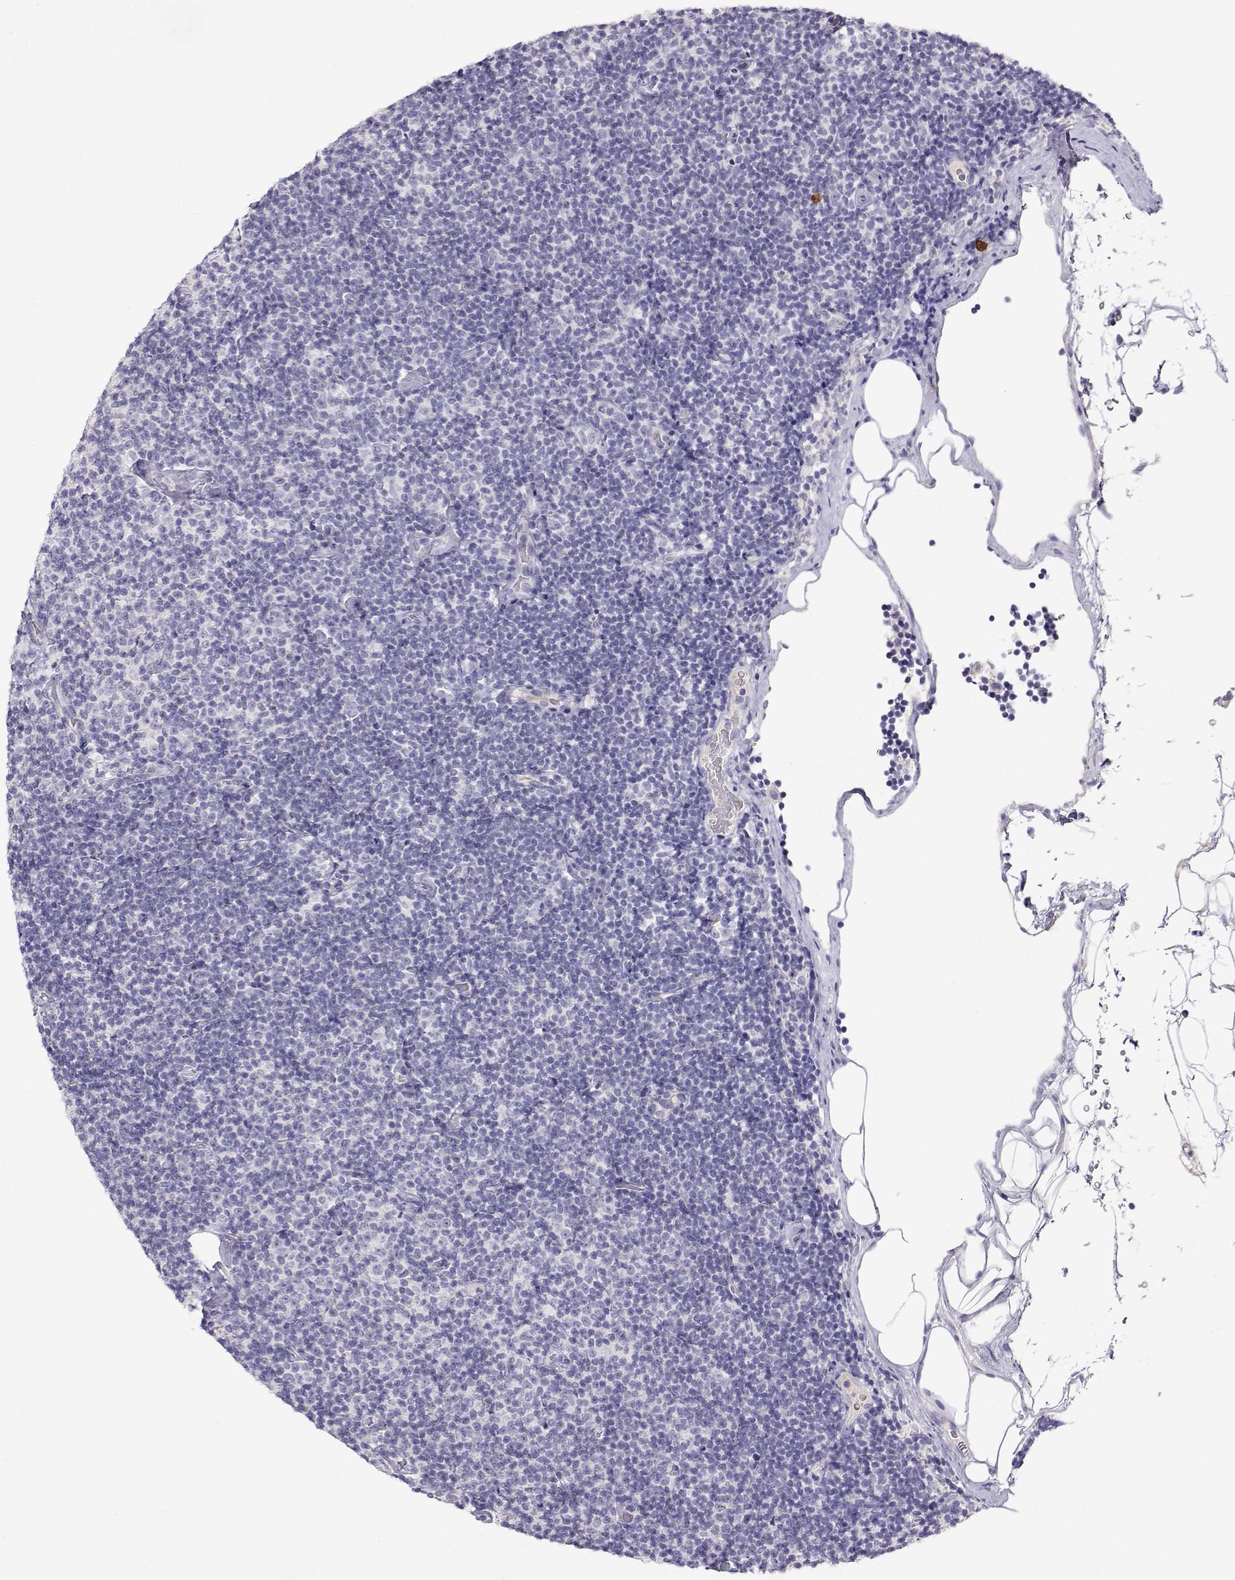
{"staining": {"intensity": "negative", "quantity": "none", "location": "none"}, "tissue": "lymphoma", "cell_type": "Tumor cells", "image_type": "cancer", "snomed": [{"axis": "morphology", "description": "Malignant lymphoma, non-Hodgkin's type, Low grade"}, {"axis": "topography", "description": "Lymph node"}], "caption": "DAB immunohistochemical staining of human lymphoma reveals no significant staining in tumor cells.", "gene": "CDHR1", "patient": {"sex": "male", "age": 81}}